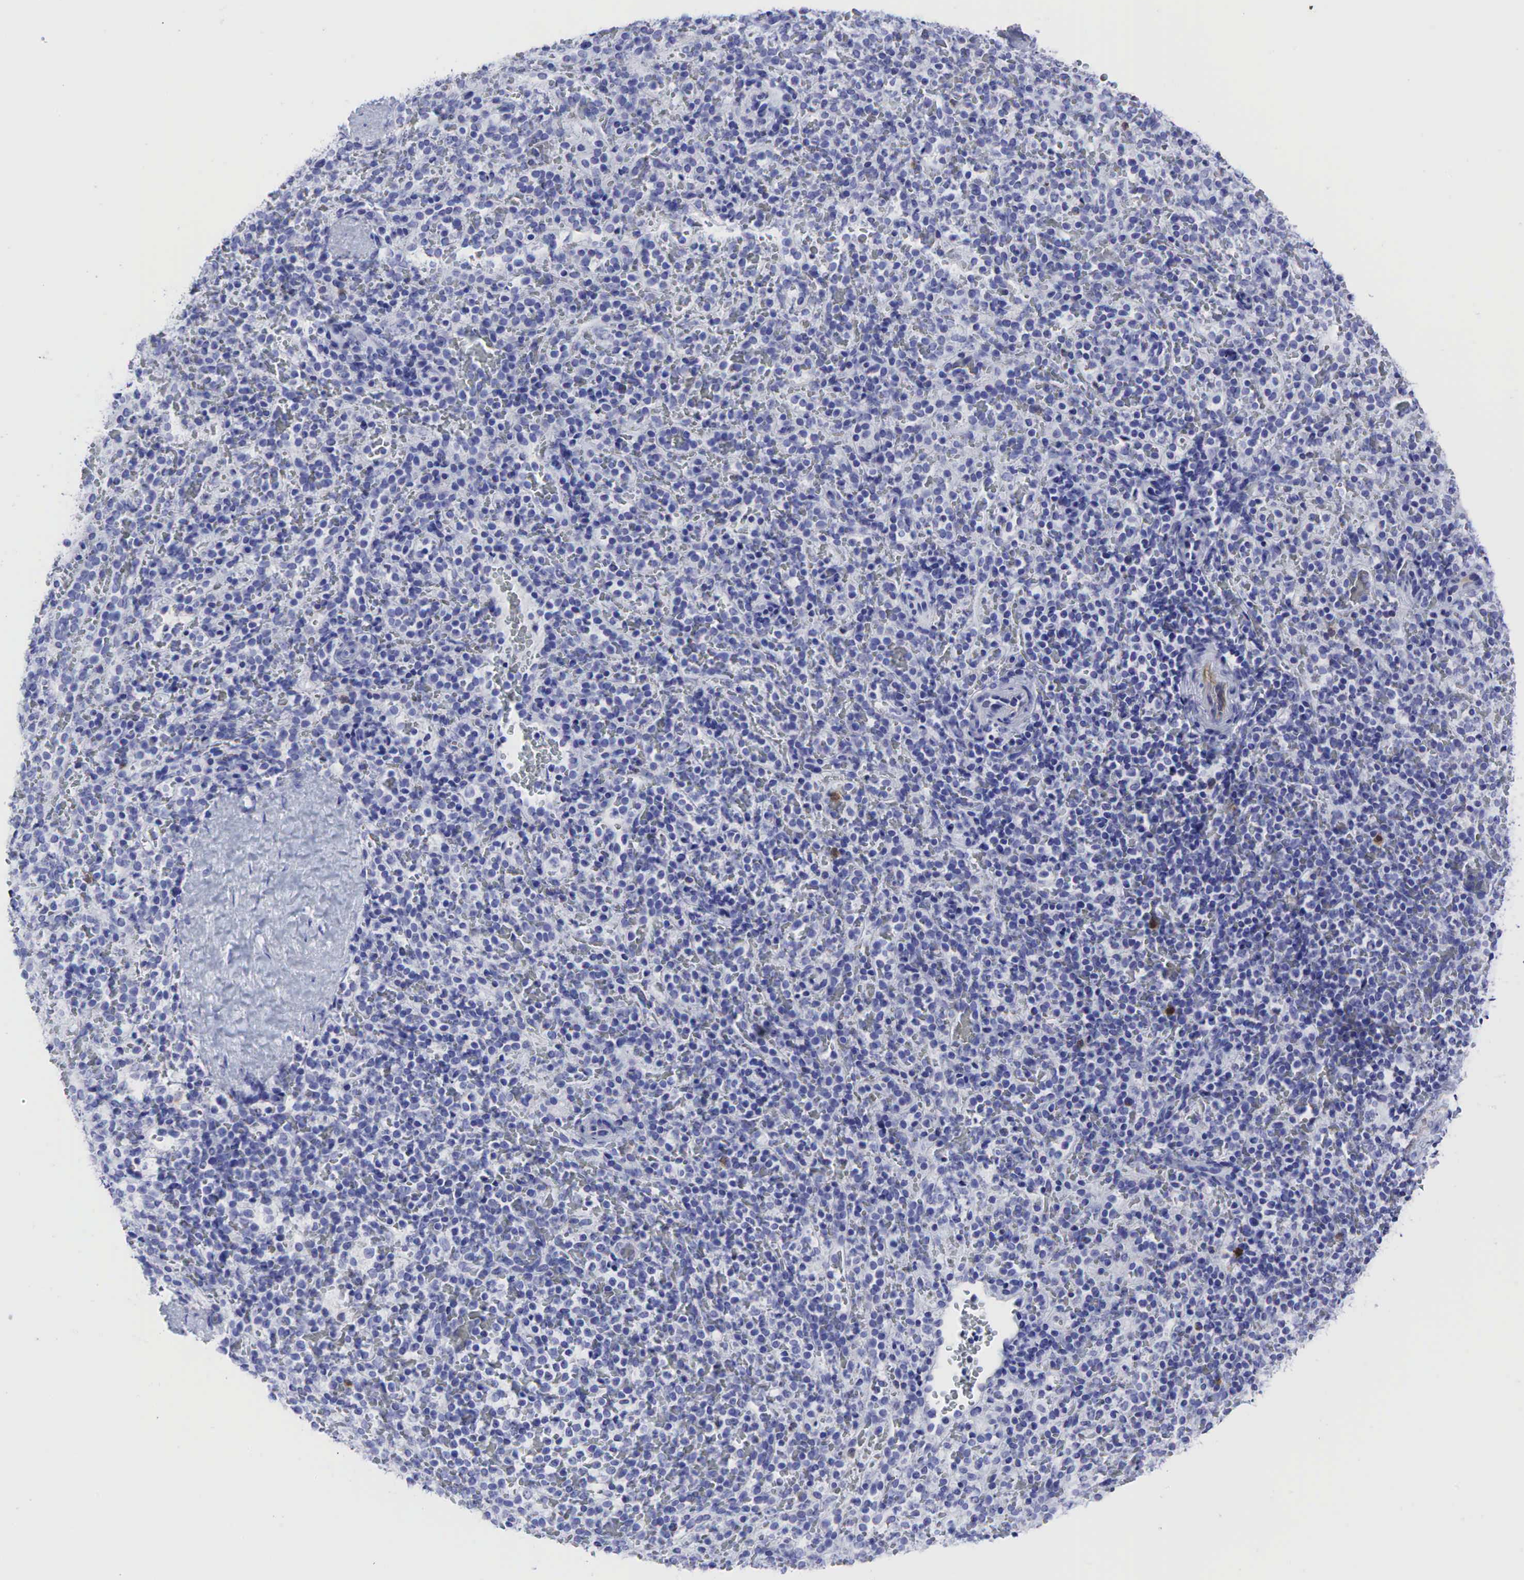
{"staining": {"intensity": "moderate", "quantity": "<25%", "location": "cytoplasmic/membranous"}, "tissue": "spleen", "cell_type": "Cells in red pulp", "image_type": "normal", "snomed": [{"axis": "morphology", "description": "Normal tissue, NOS"}, {"axis": "topography", "description": "Spleen"}], "caption": "Immunohistochemistry (IHC) histopathology image of normal spleen: human spleen stained using IHC reveals low levels of moderate protein expression localized specifically in the cytoplasmic/membranous of cells in red pulp, appearing as a cytoplasmic/membranous brown color.", "gene": "TNFRSF8", "patient": {"sex": "female", "age": 21}}